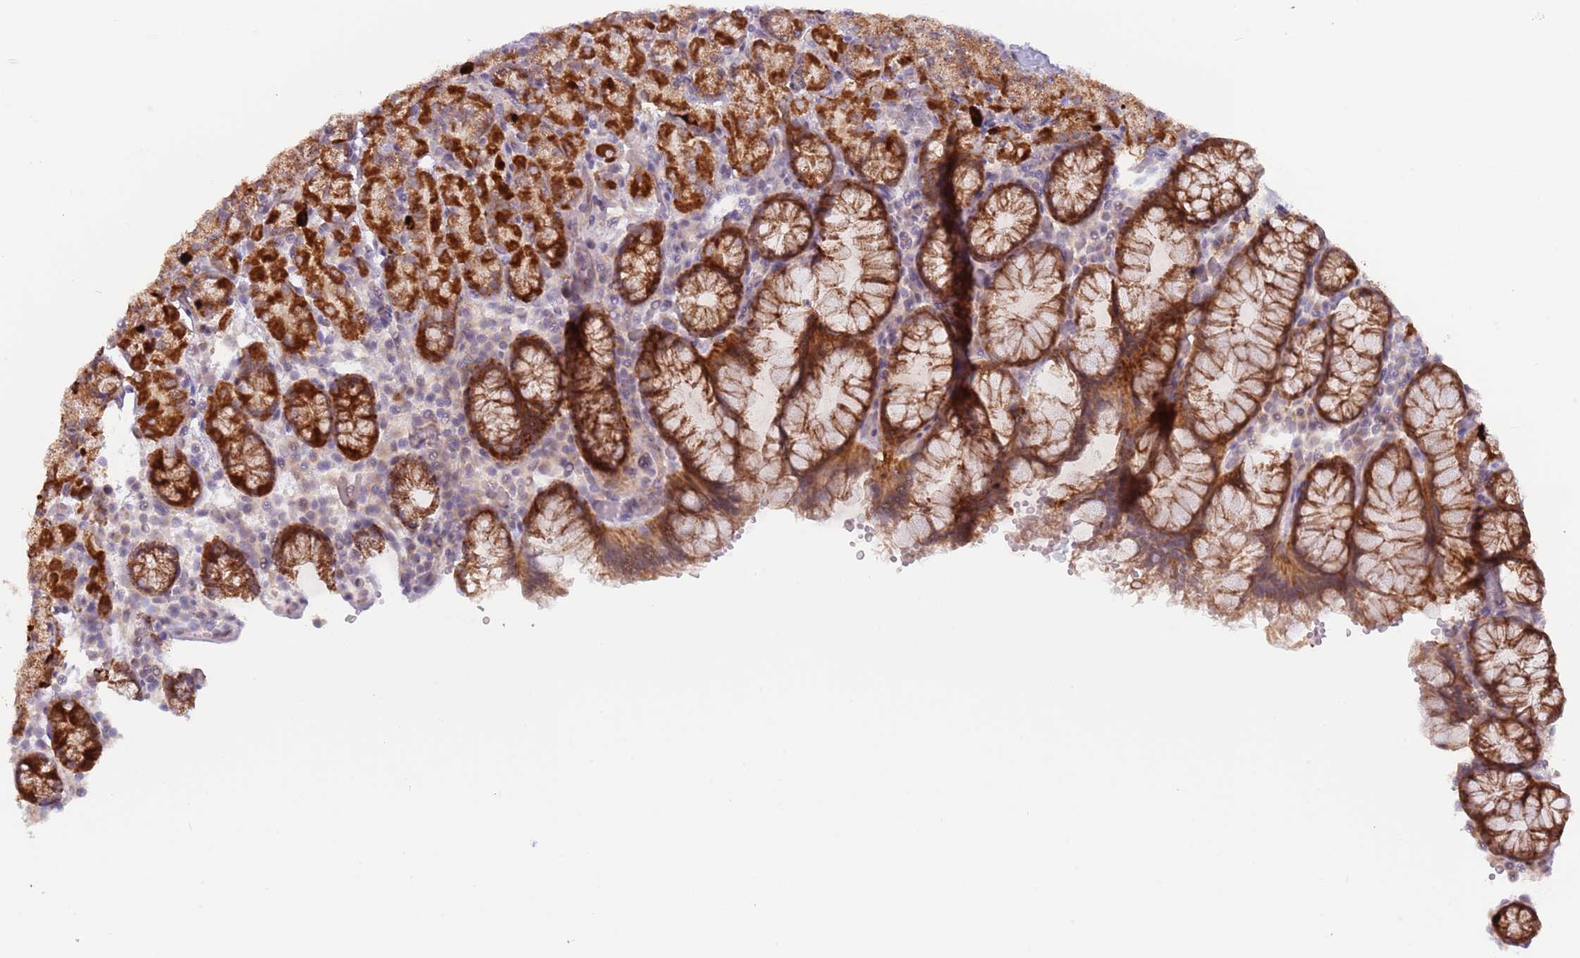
{"staining": {"intensity": "strong", "quantity": ">75%", "location": "cytoplasmic/membranous"}, "tissue": "stomach", "cell_type": "Glandular cells", "image_type": "normal", "snomed": [{"axis": "morphology", "description": "Normal tissue, NOS"}, {"axis": "topography", "description": "Stomach, upper"}, {"axis": "topography", "description": "Stomach"}], "caption": "DAB (3,3'-diaminobenzidine) immunohistochemical staining of unremarkable human stomach displays strong cytoplasmic/membranous protein positivity in approximately >75% of glandular cells.", "gene": "LDHD", "patient": {"sex": "male", "age": 62}}